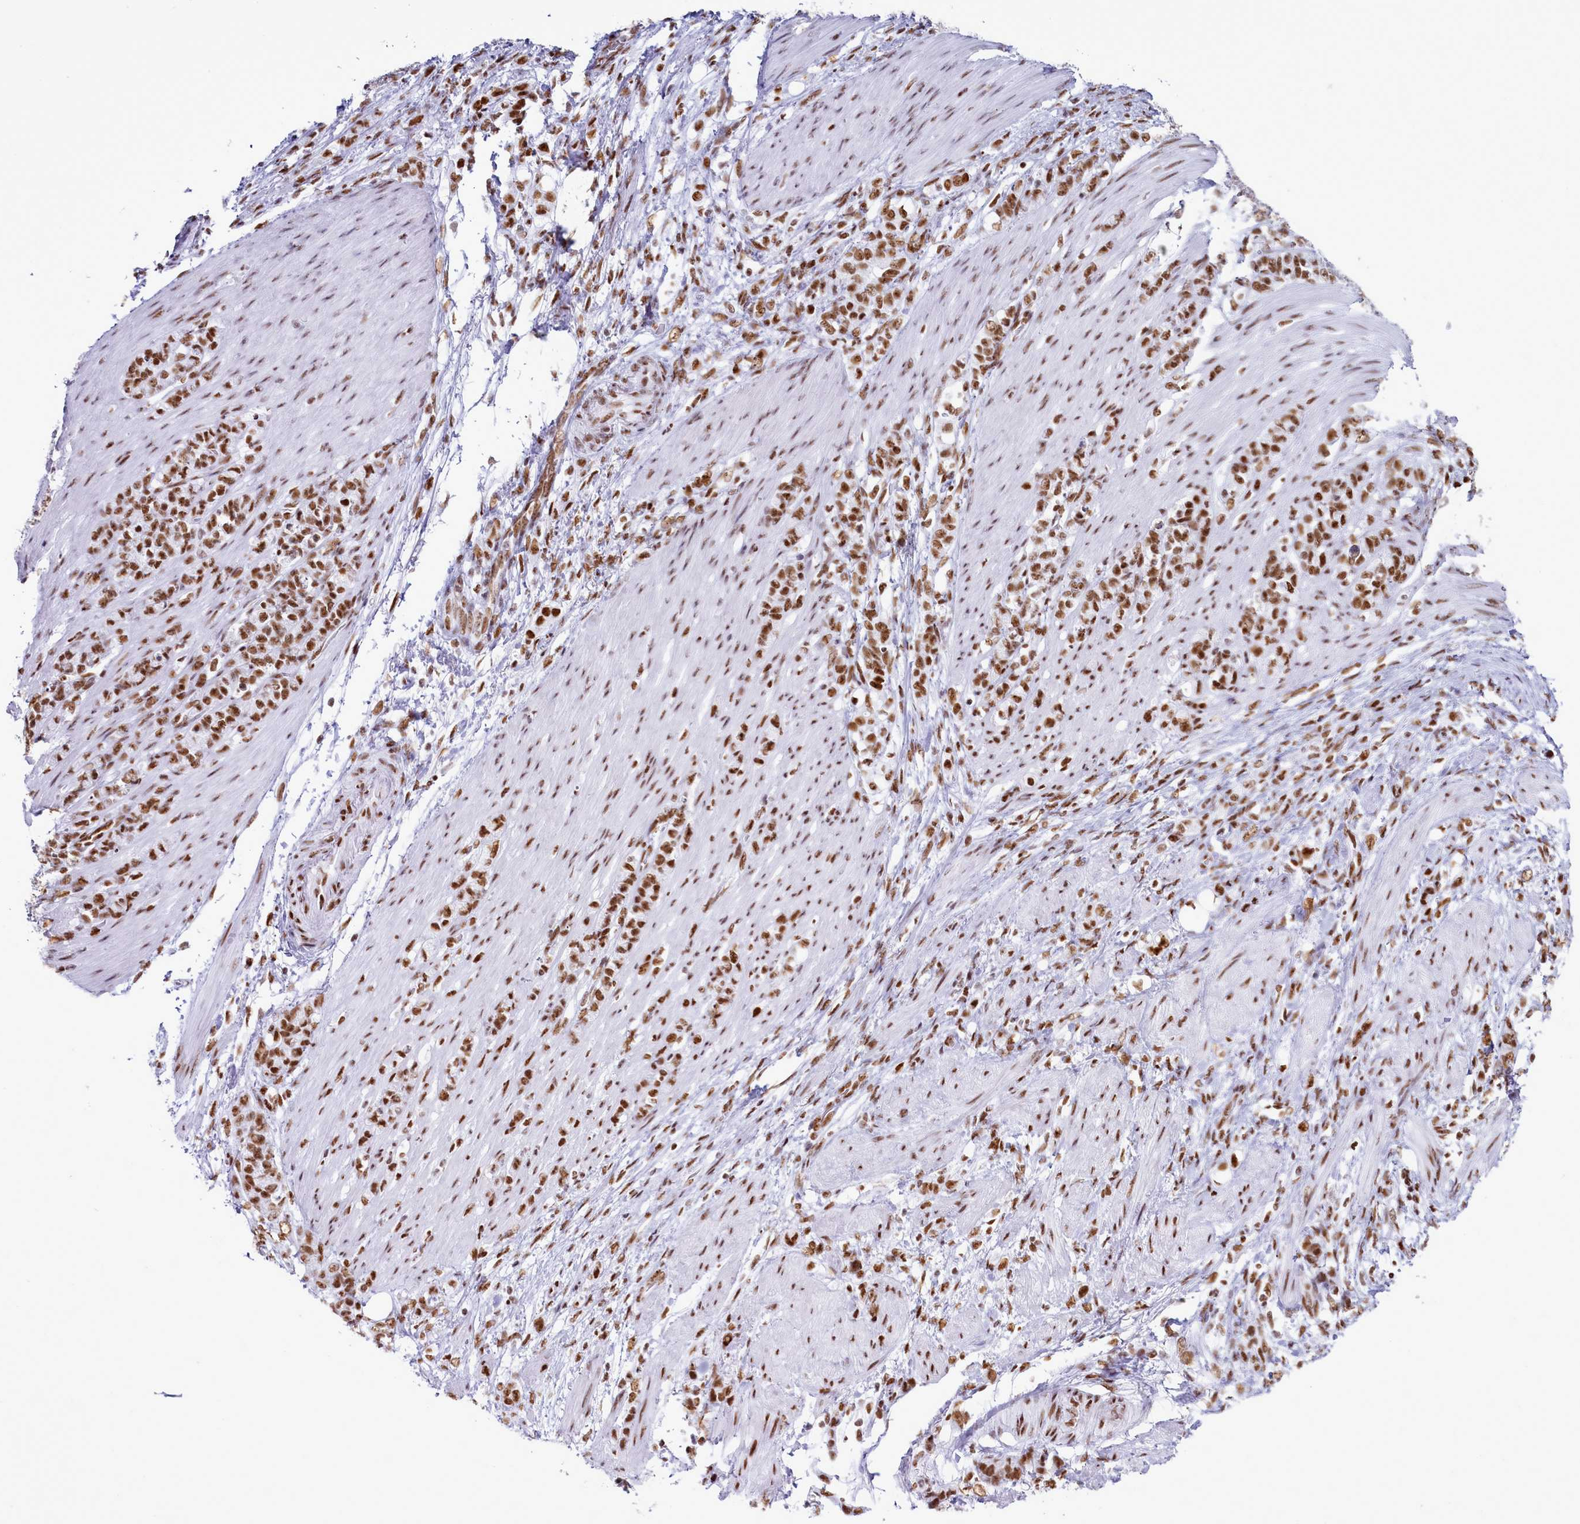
{"staining": {"intensity": "moderate", "quantity": ">75%", "location": "nuclear"}, "tissue": "stomach cancer", "cell_type": "Tumor cells", "image_type": "cancer", "snomed": [{"axis": "morphology", "description": "Adenocarcinoma, NOS"}, {"axis": "topography", "description": "Stomach"}], "caption": "Stomach adenocarcinoma stained with IHC demonstrates moderate nuclear positivity in approximately >75% of tumor cells.", "gene": "RALY", "patient": {"sex": "female", "age": 79}}